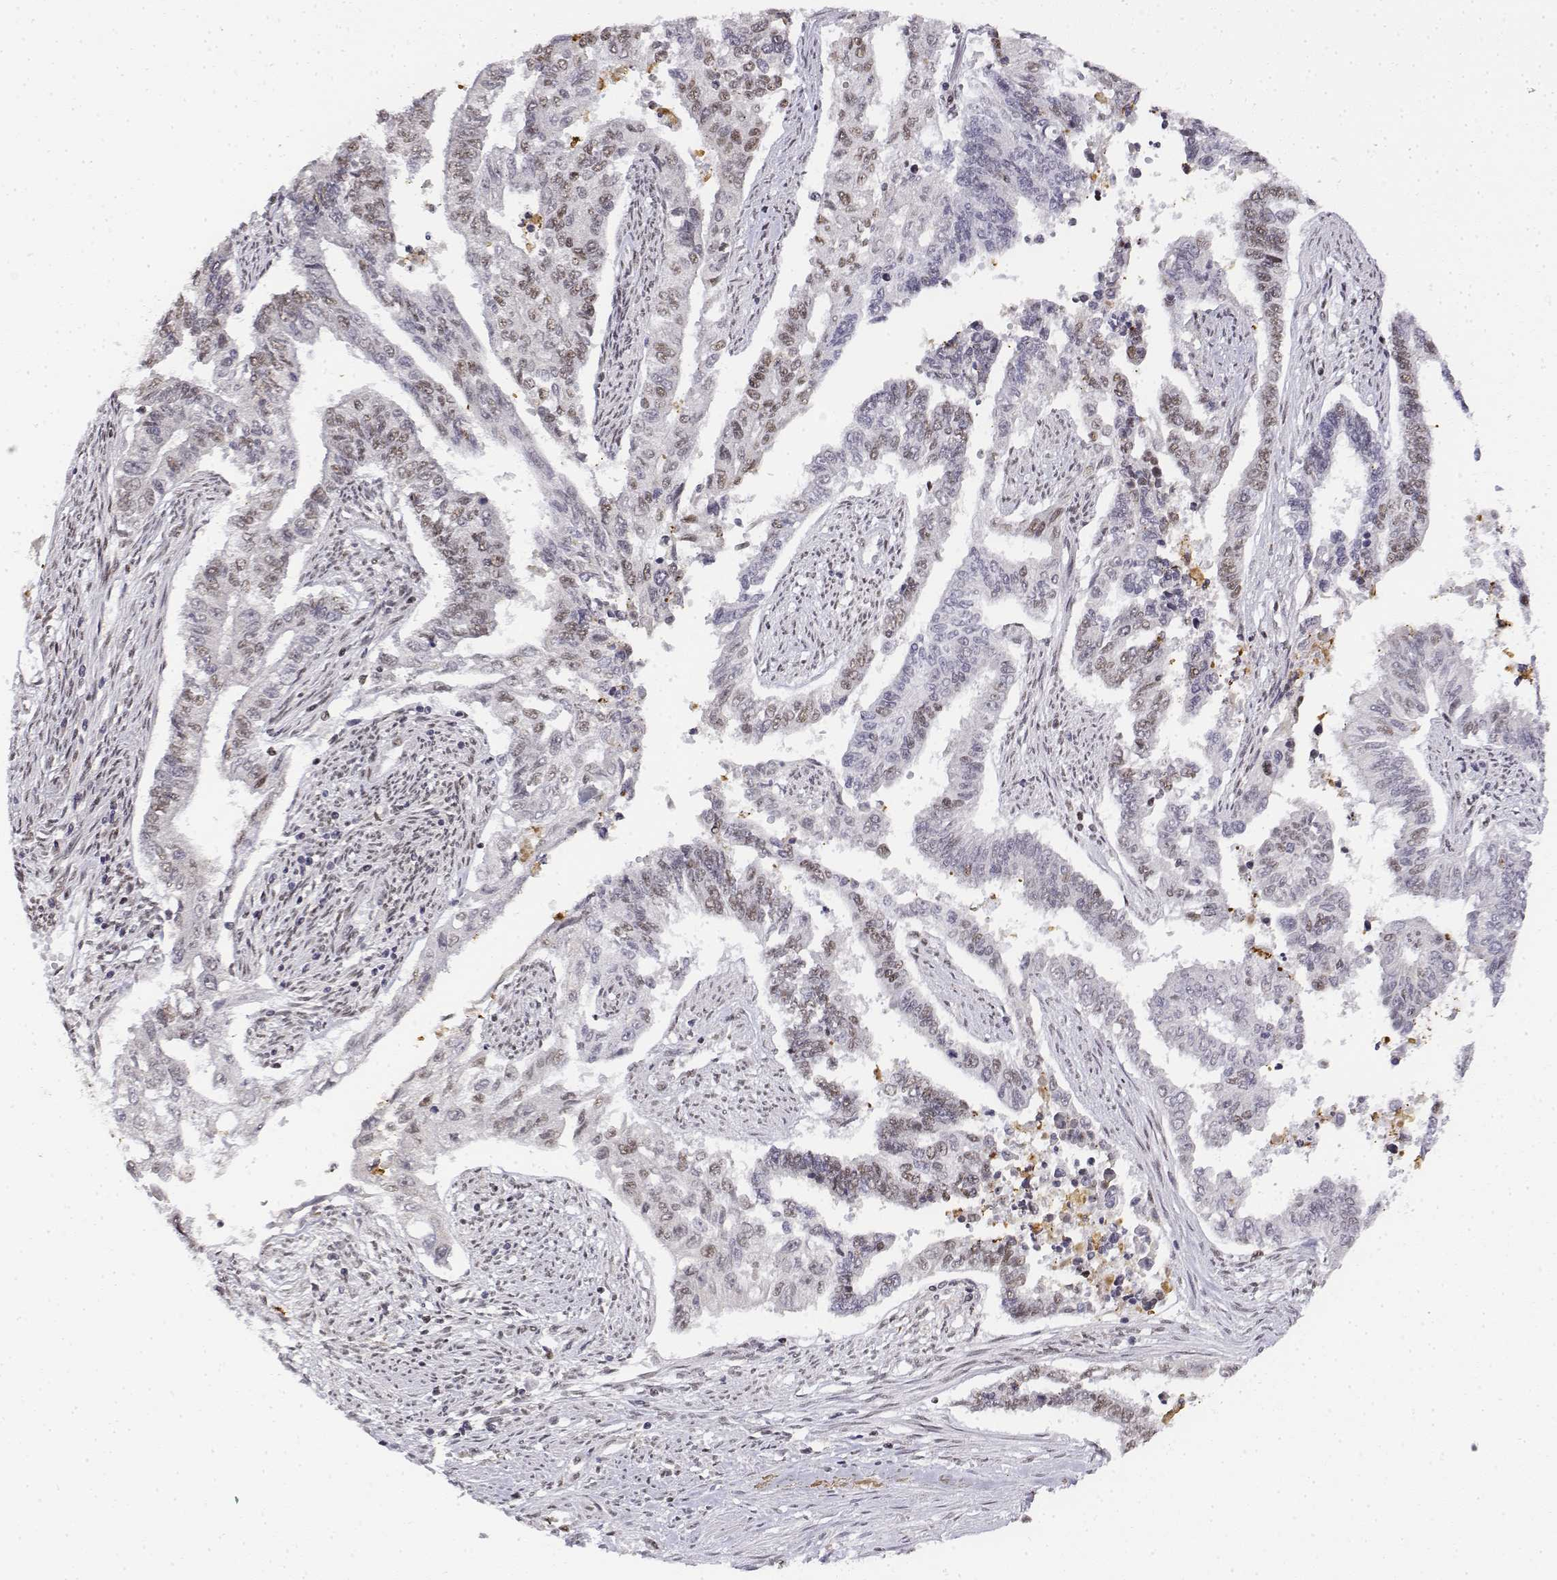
{"staining": {"intensity": "weak", "quantity": "25%-75%", "location": "nuclear"}, "tissue": "endometrial cancer", "cell_type": "Tumor cells", "image_type": "cancer", "snomed": [{"axis": "morphology", "description": "Adenocarcinoma, NOS"}, {"axis": "topography", "description": "Uterus"}], "caption": "Immunohistochemical staining of endometrial adenocarcinoma shows low levels of weak nuclear expression in about 25%-75% of tumor cells.", "gene": "SETD1A", "patient": {"sex": "female", "age": 59}}